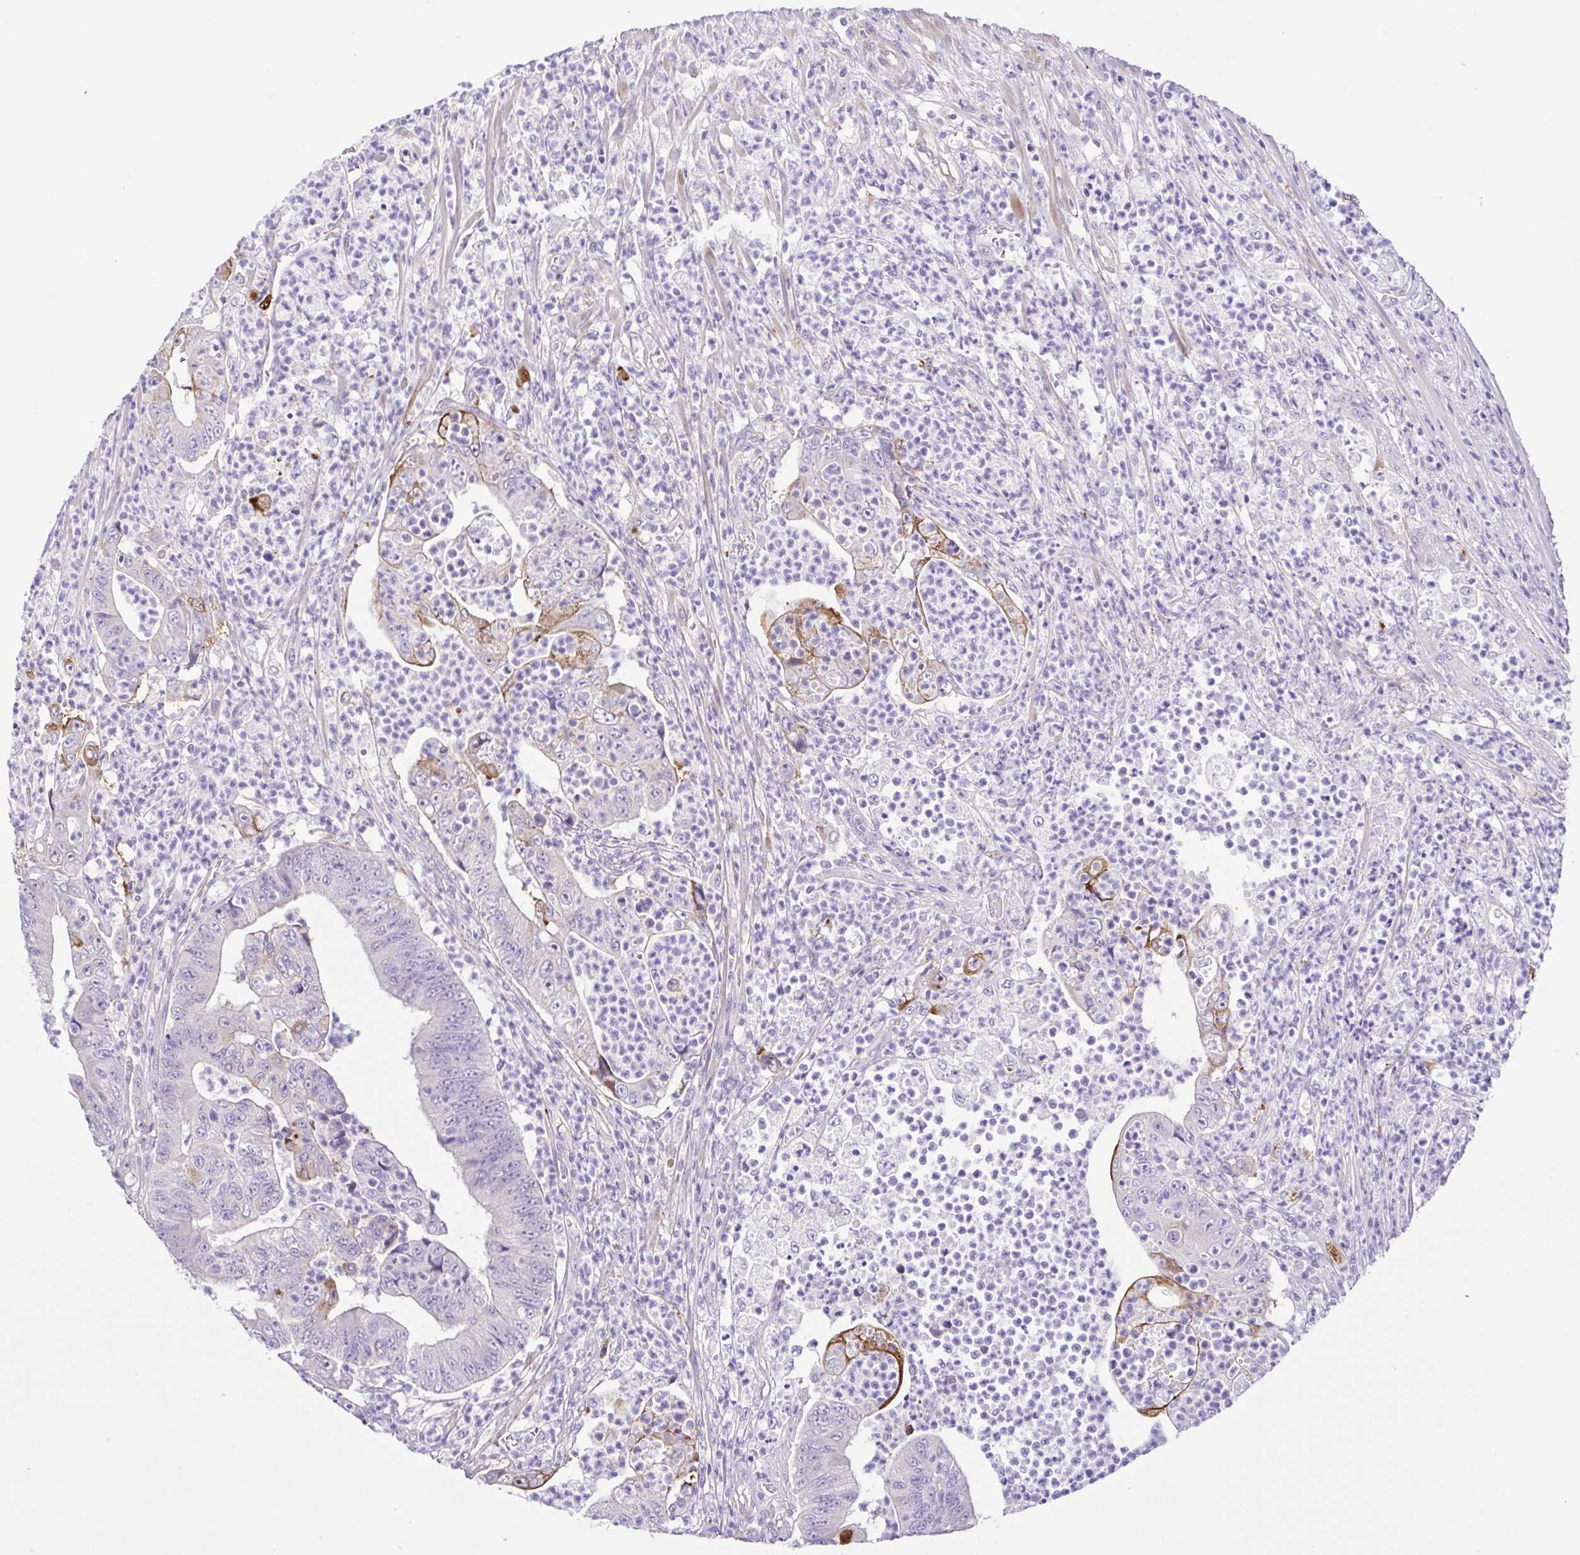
{"staining": {"intensity": "negative", "quantity": "none", "location": "none"}, "tissue": "colorectal cancer", "cell_type": "Tumor cells", "image_type": "cancer", "snomed": [{"axis": "morphology", "description": "Adenocarcinoma, NOS"}, {"axis": "topography", "description": "Colon"}], "caption": "Photomicrograph shows no significant protein staining in tumor cells of adenocarcinoma (colorectal).", "gene": "DCLK2", "patient": {"sex": "female", "age": 48}}